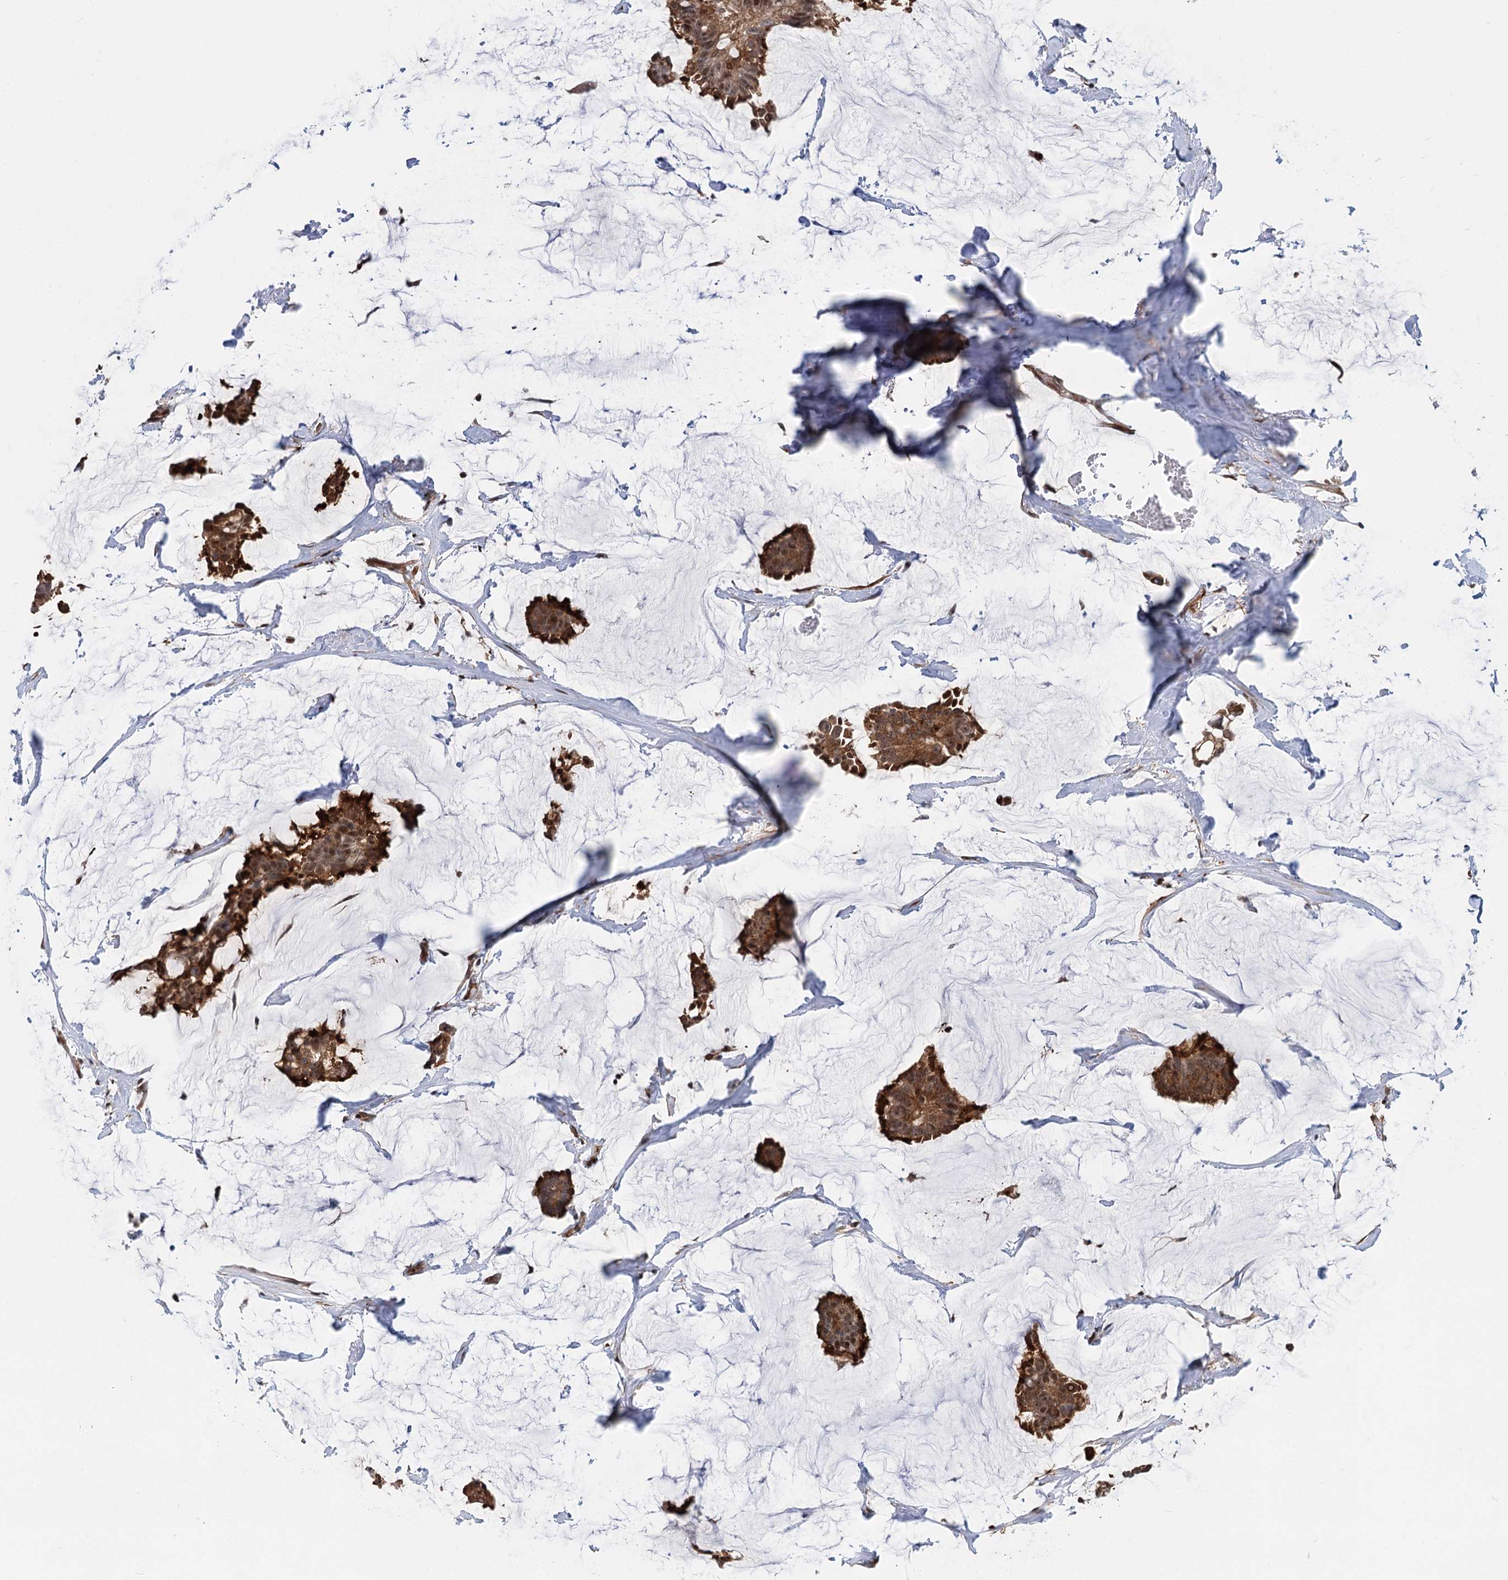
{"staining": {"intensity": "moderate", "quantity": ">75%", "location": "cytoplasmic/membranous,nuclear"}, "tissue": "breast cancer", "cell_type": "Tumor cells", "image_type": "cancer", "snomed": [{"axis": "morphology", "description": "Duct carcinoma"}, {"axis": "topography", "description": "Breast"}], "caption": "Protein staining of breast cancer tissue demonstrates moderate cytoplasmic/membranous and nuclear expression in approximately >75% of tumor cells.", "gene": "GPBP1", "patient": {"sex": "female", "age": 93}}